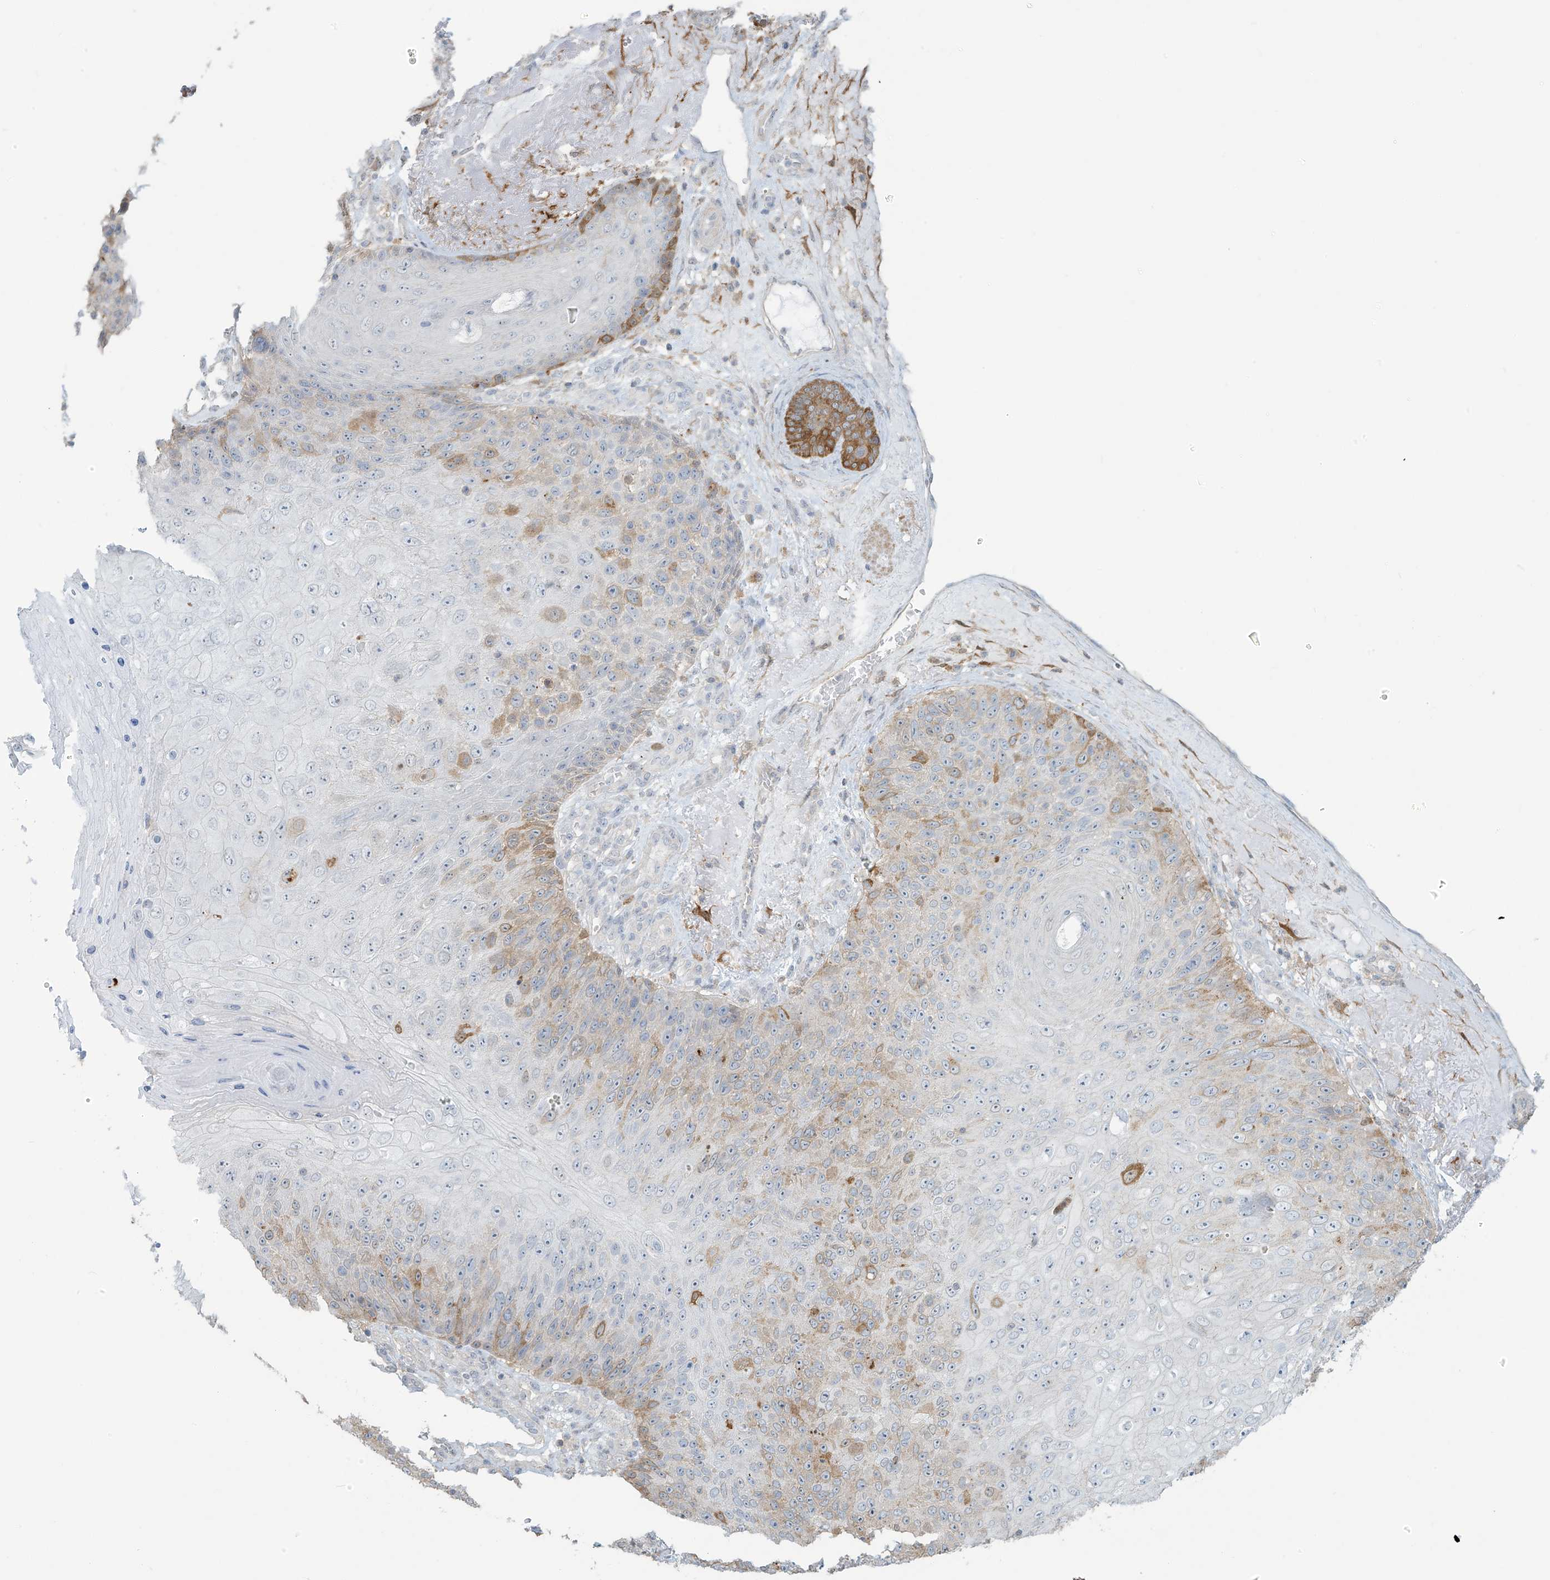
{"staining": {"intensity": "moderate", "quantity": "<25%", "location": "cytoplasmic/membranous"}, "tissue": "skin cancer", "cell_type": "Tumor cells", "image_type": "cancer", "snomed": [{"axis": "morphology", "description": "Squamous cell carcinoma, NOS"}, {"axis": "topography", "description": "Skin"}], "caption": "The photomicrograph displays staining of skin cancer, revealing moderate cytoplasmic/membranous protein positivity (brown color) within tumor cells.", "gene": "TAGAP", "patient": {"sex": "female", "age": 88}}